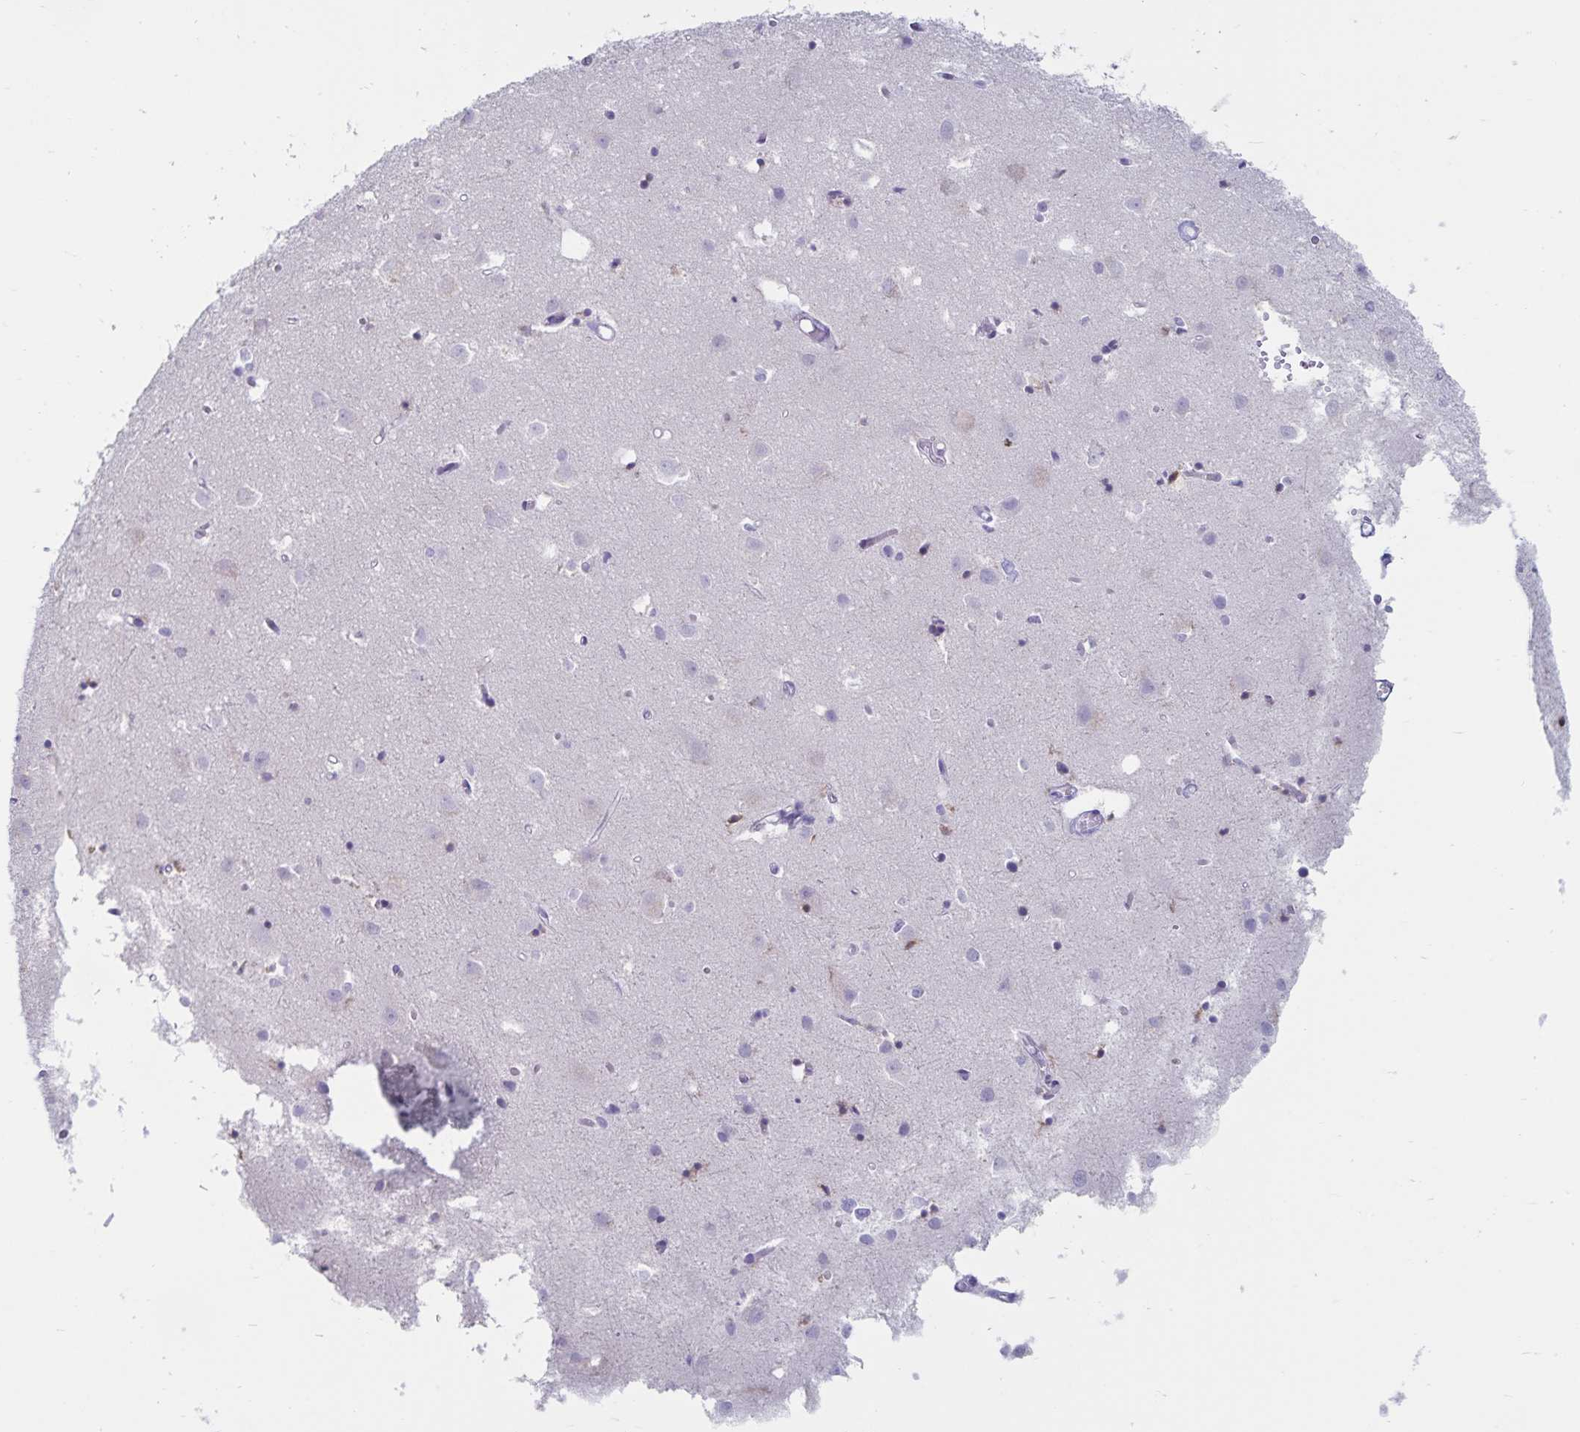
{"staining": {"intensity": "negative", "quantity": "none", "location": "none"}, "tissue": "cerebral cortex", "cell_type": "Endothelial cells", "image_type": "normal", "snomed": [{"axis": "morphology", "description": "Normal tissue, NOS"}, {"axis": "topography", "description": "Cerebral cortex"}], "caption": "DAB immunohistochemical staining of unremarkable human cerebral cortex reveals no significant positivity in endothelial cells.", "gene": "GNLY", "patient": {"sex": "male", "age": 70}}